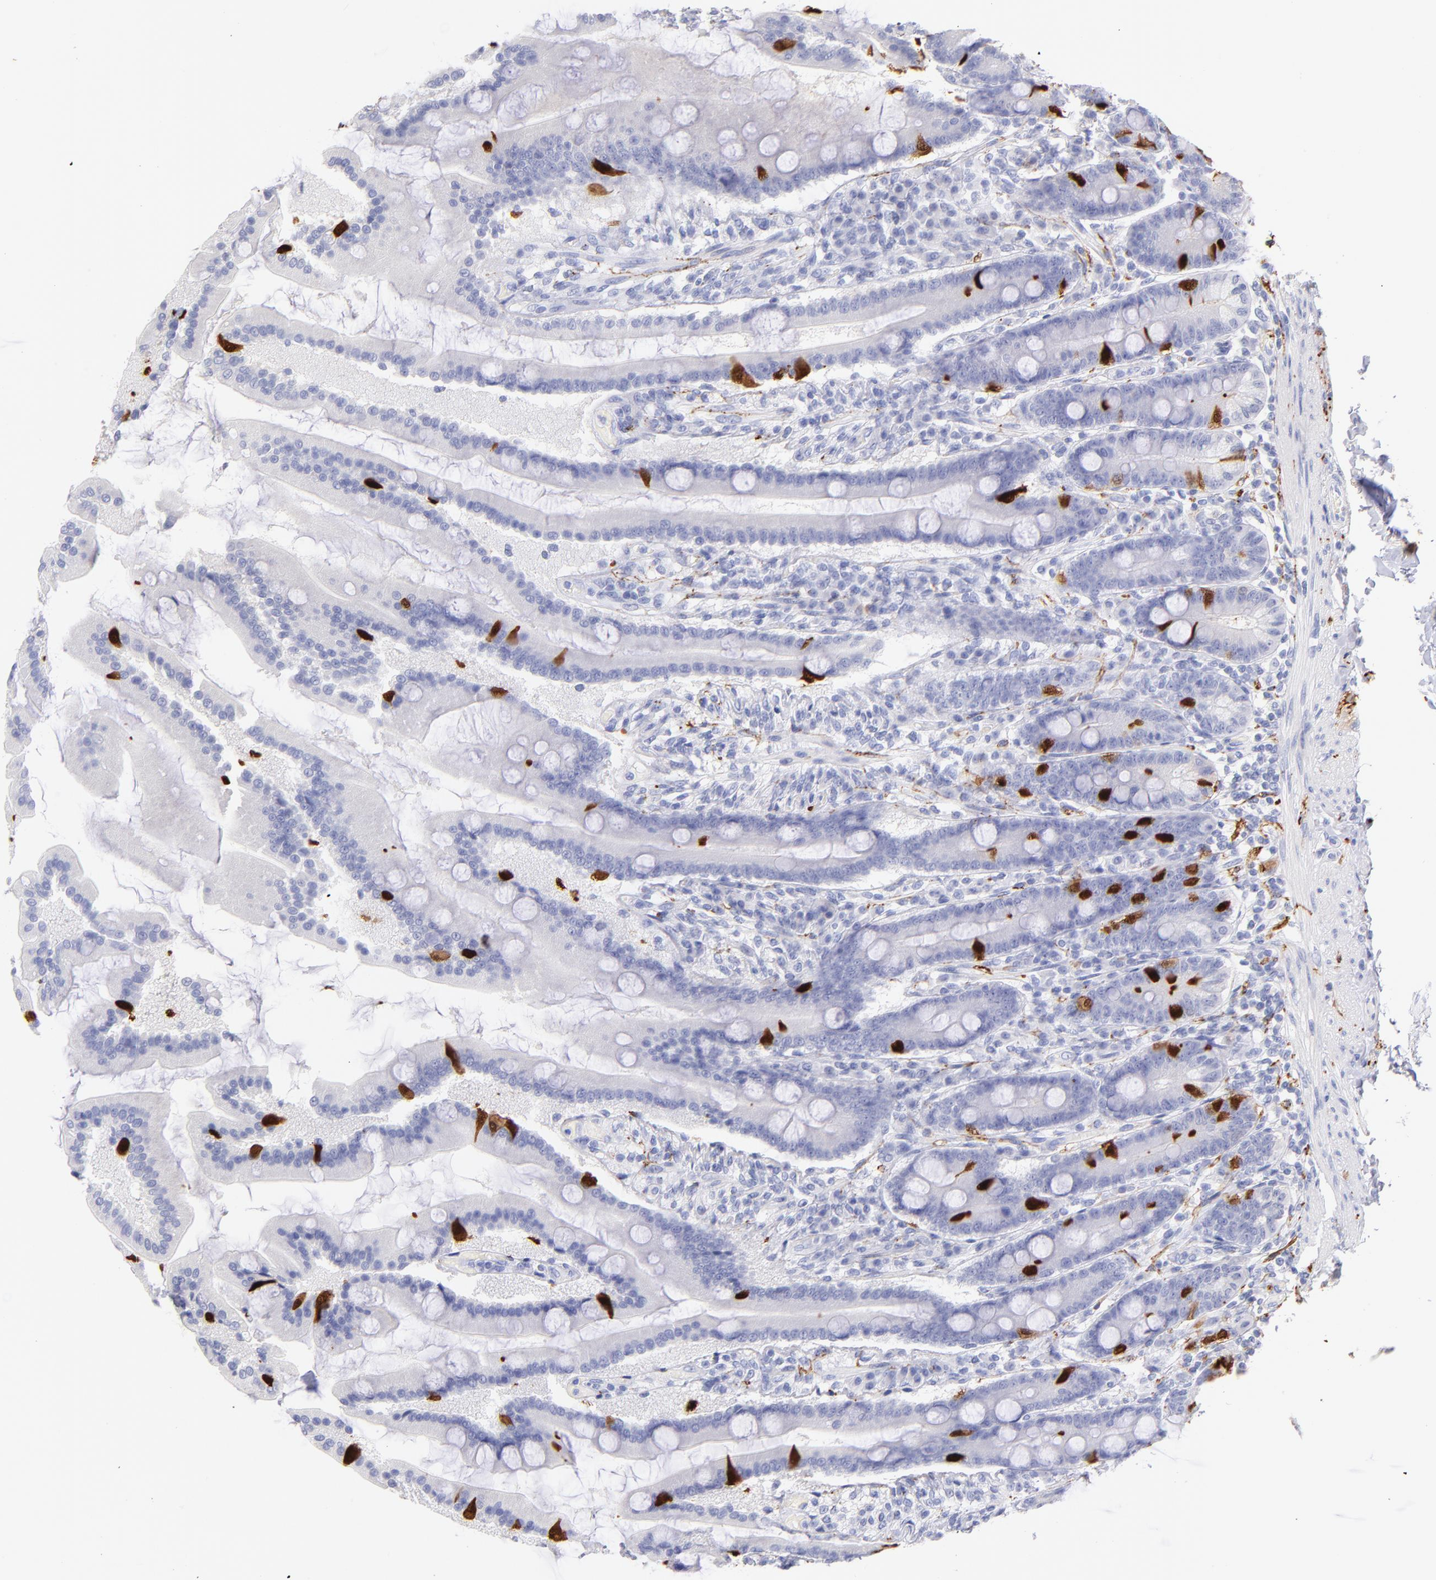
{"staining": {"intensity": "strong", "quantity": "<25%", "location": "cytoplasmic/membranous,nuclear"}, "tissue": "duodenum", "cell_type": "Glandular cells", "image_type": "normal", "snomed": [{"axis": "morphology", "description": "Normal tissue, NOS"}, {"axis": "topography", "description": "Duodenum"}], "caption": "Protein staining of unremarkable duodenum reveals strong cytoplasmic/membranous,nuclear positivity in about <25% of glandular cells.", "gene": "SCGN", "patient": {"sex": "female", "age": 64}}